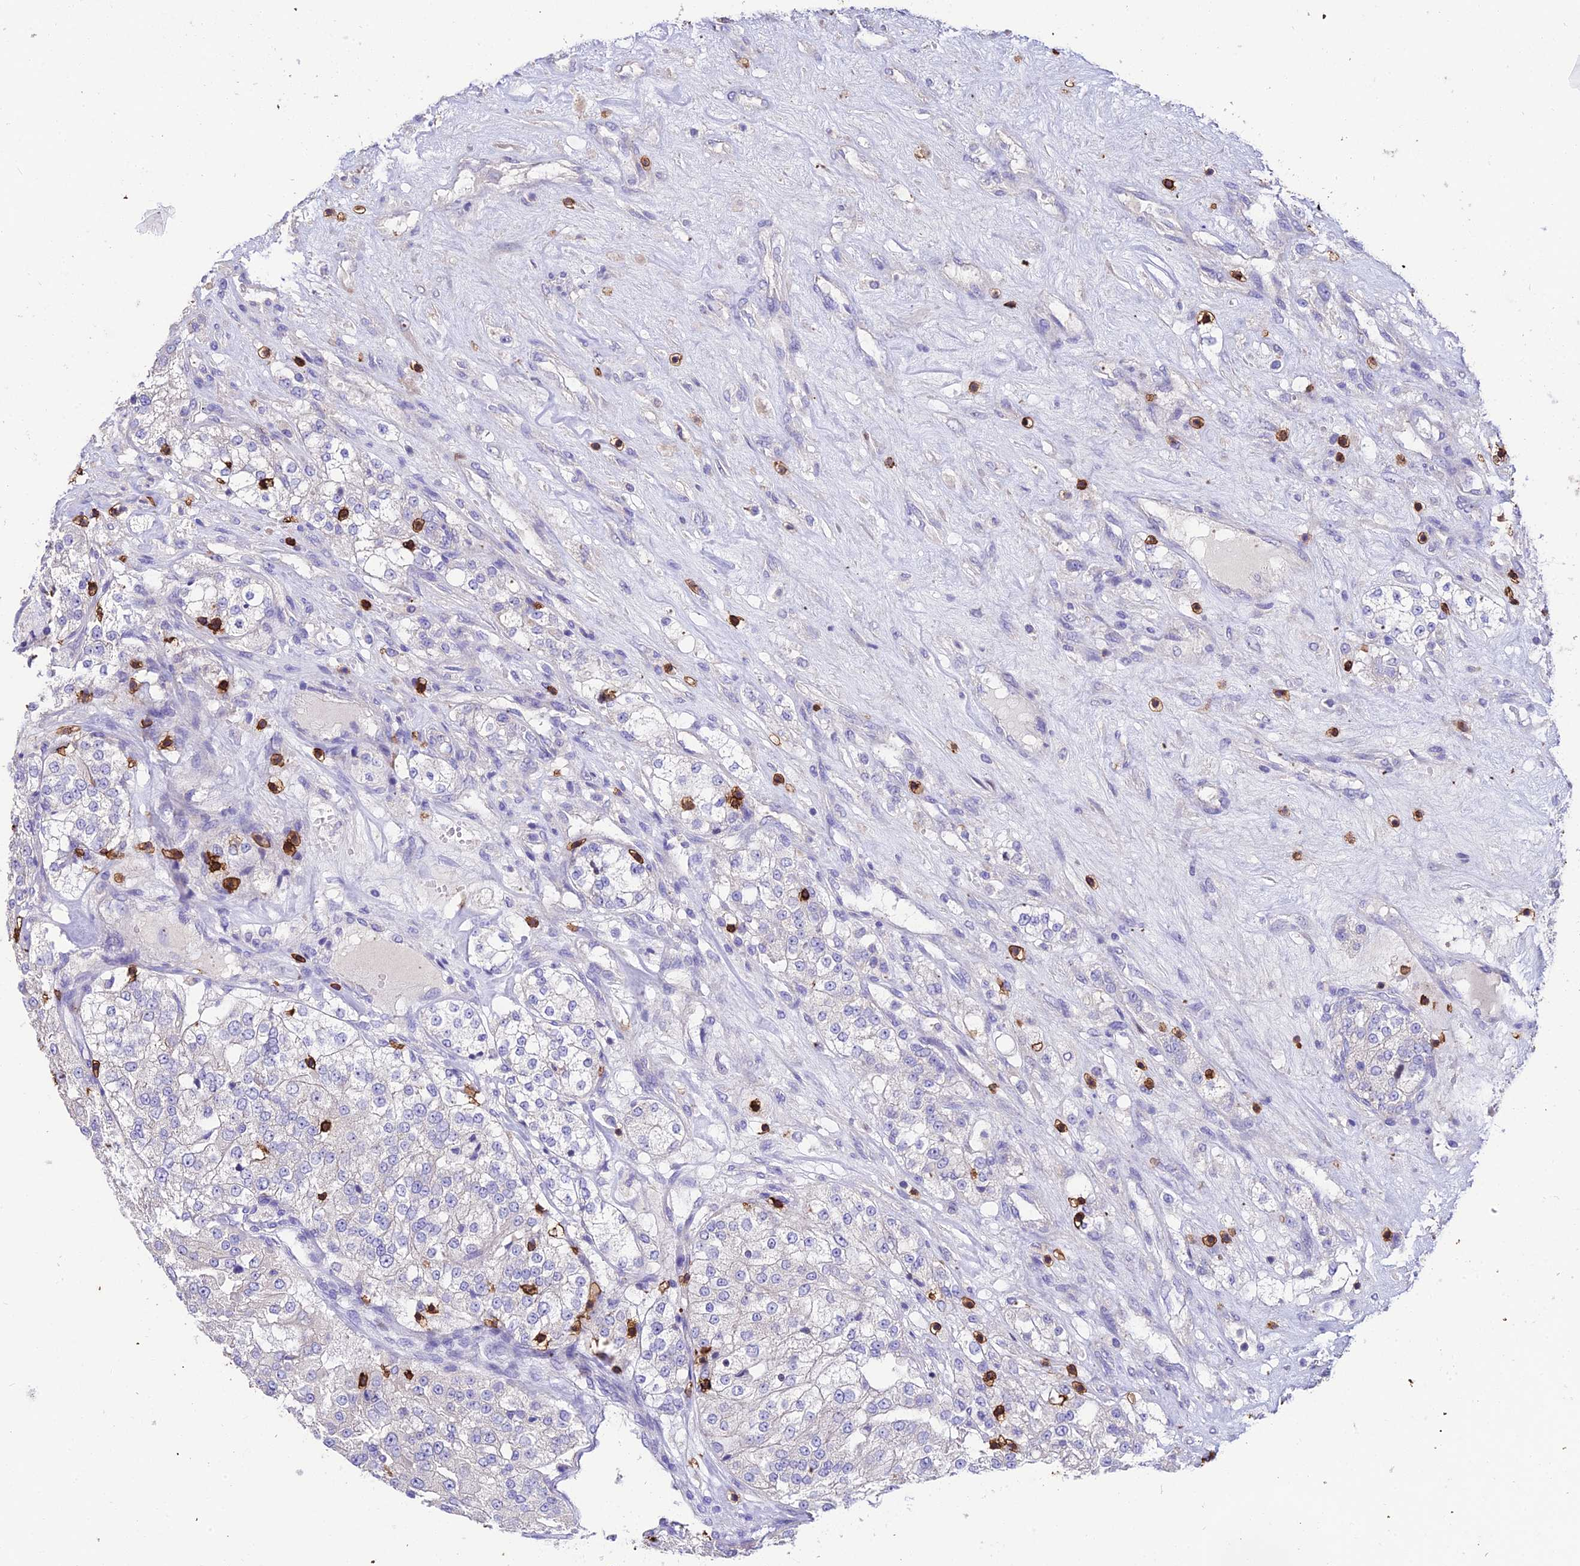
{"staining": {"intensity": "negative", "quantity": "none", "location": "none"}, "tissue": "renal cancer", "cell_type": "Tumor cells", "image_type": "cancer", "snomed": [{"axis": "morphology", "description": "Adenocarcinoma, NOS"}, {"axis": "topography", "description": "Kidney"}], "caption": "Adenocarcinoma (renal) stained for a protein using immunohistochemistry (IHC) displays no positivity tumor cells.", "gene": "PTPRCAP", "patient": {"sex": "female", "age": 63}}